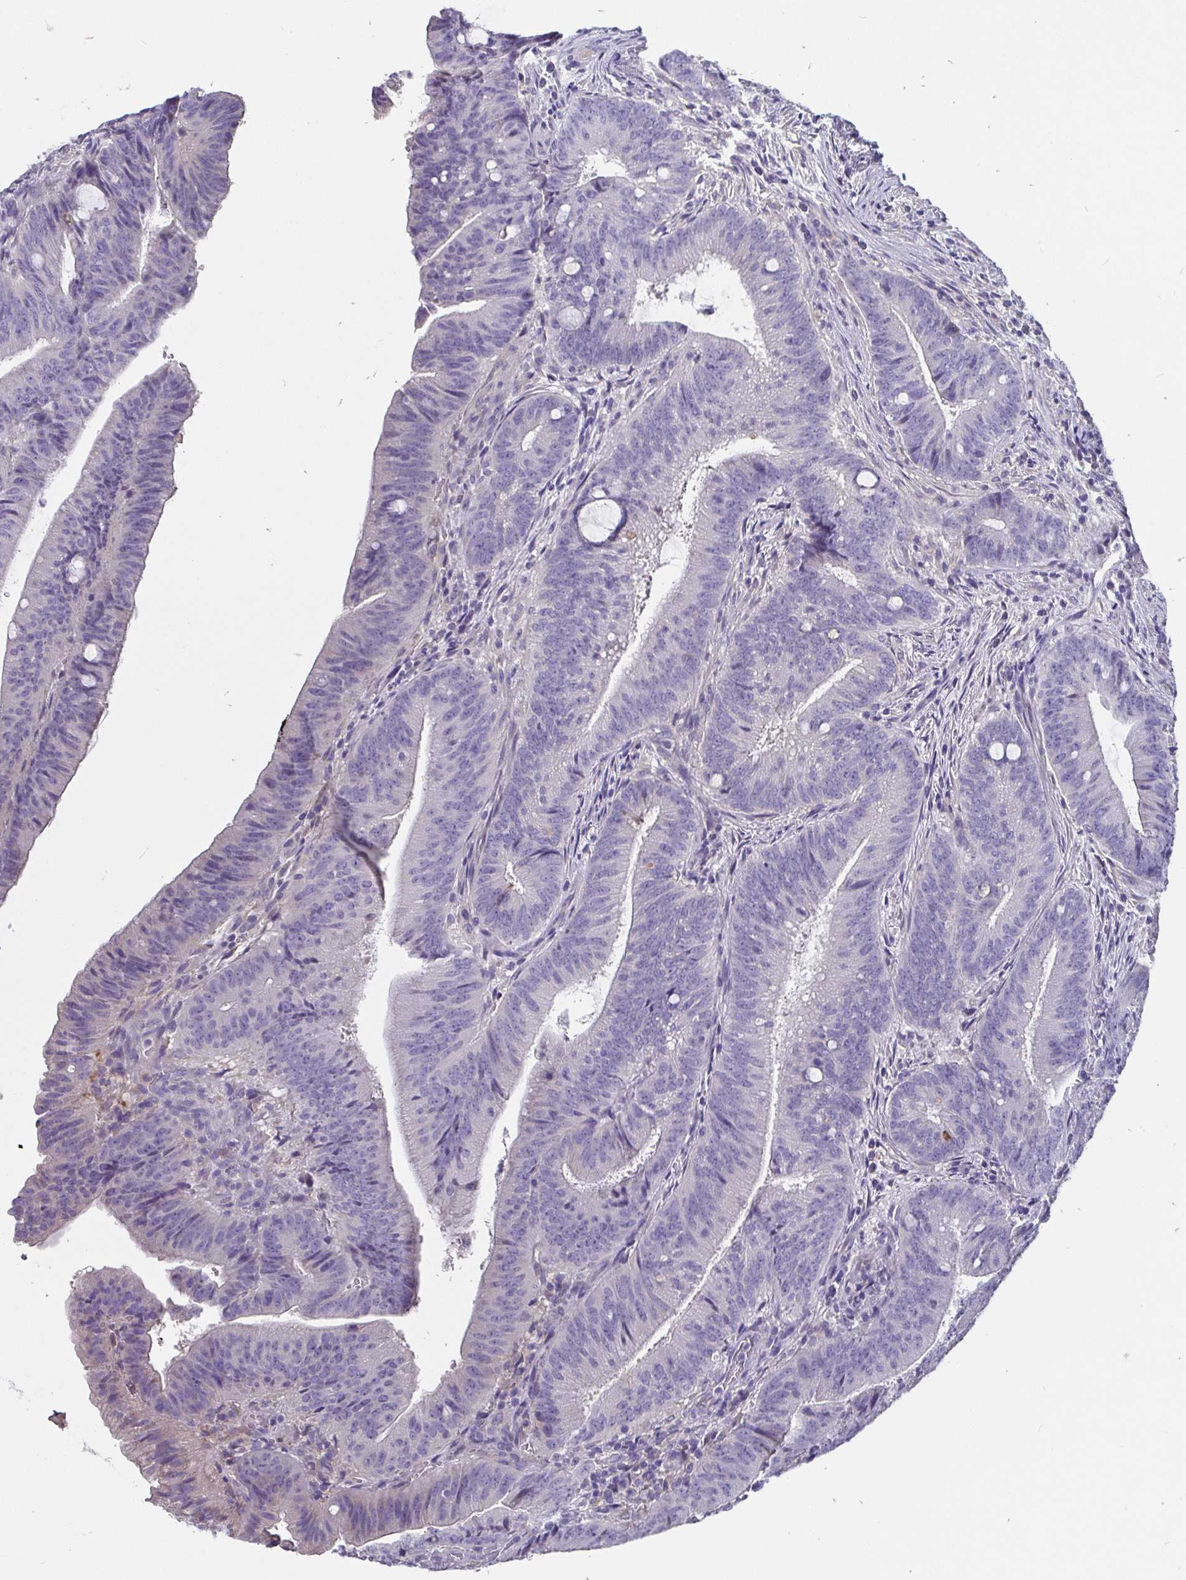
{"staining": {"intensity": "negative", "quantity": "none", "location": "none"}, "tissue": "colorectal cancer", "cell_type": "Tumor cells", "image_type": "cancer", "snomed": [{"axis": "morphology", "description": "Adenocarcinoma, NOS"}, {"axis": "topography", "description": "Colon"}], "caption": "Immunohistochemistry (IHC) photomicrograph of neoplastic tissue: colorectal adenocarcinoma stained with DAB (3,3'-diaminobenzidine) exhibits no significant protein expression in tumor cells. (DAB (3,3'-diaminobenzidine) IHC with hematoxylin counter stain).", "gene": "ADAMTS6", "patient": {"sex": "female", "age": 43}}